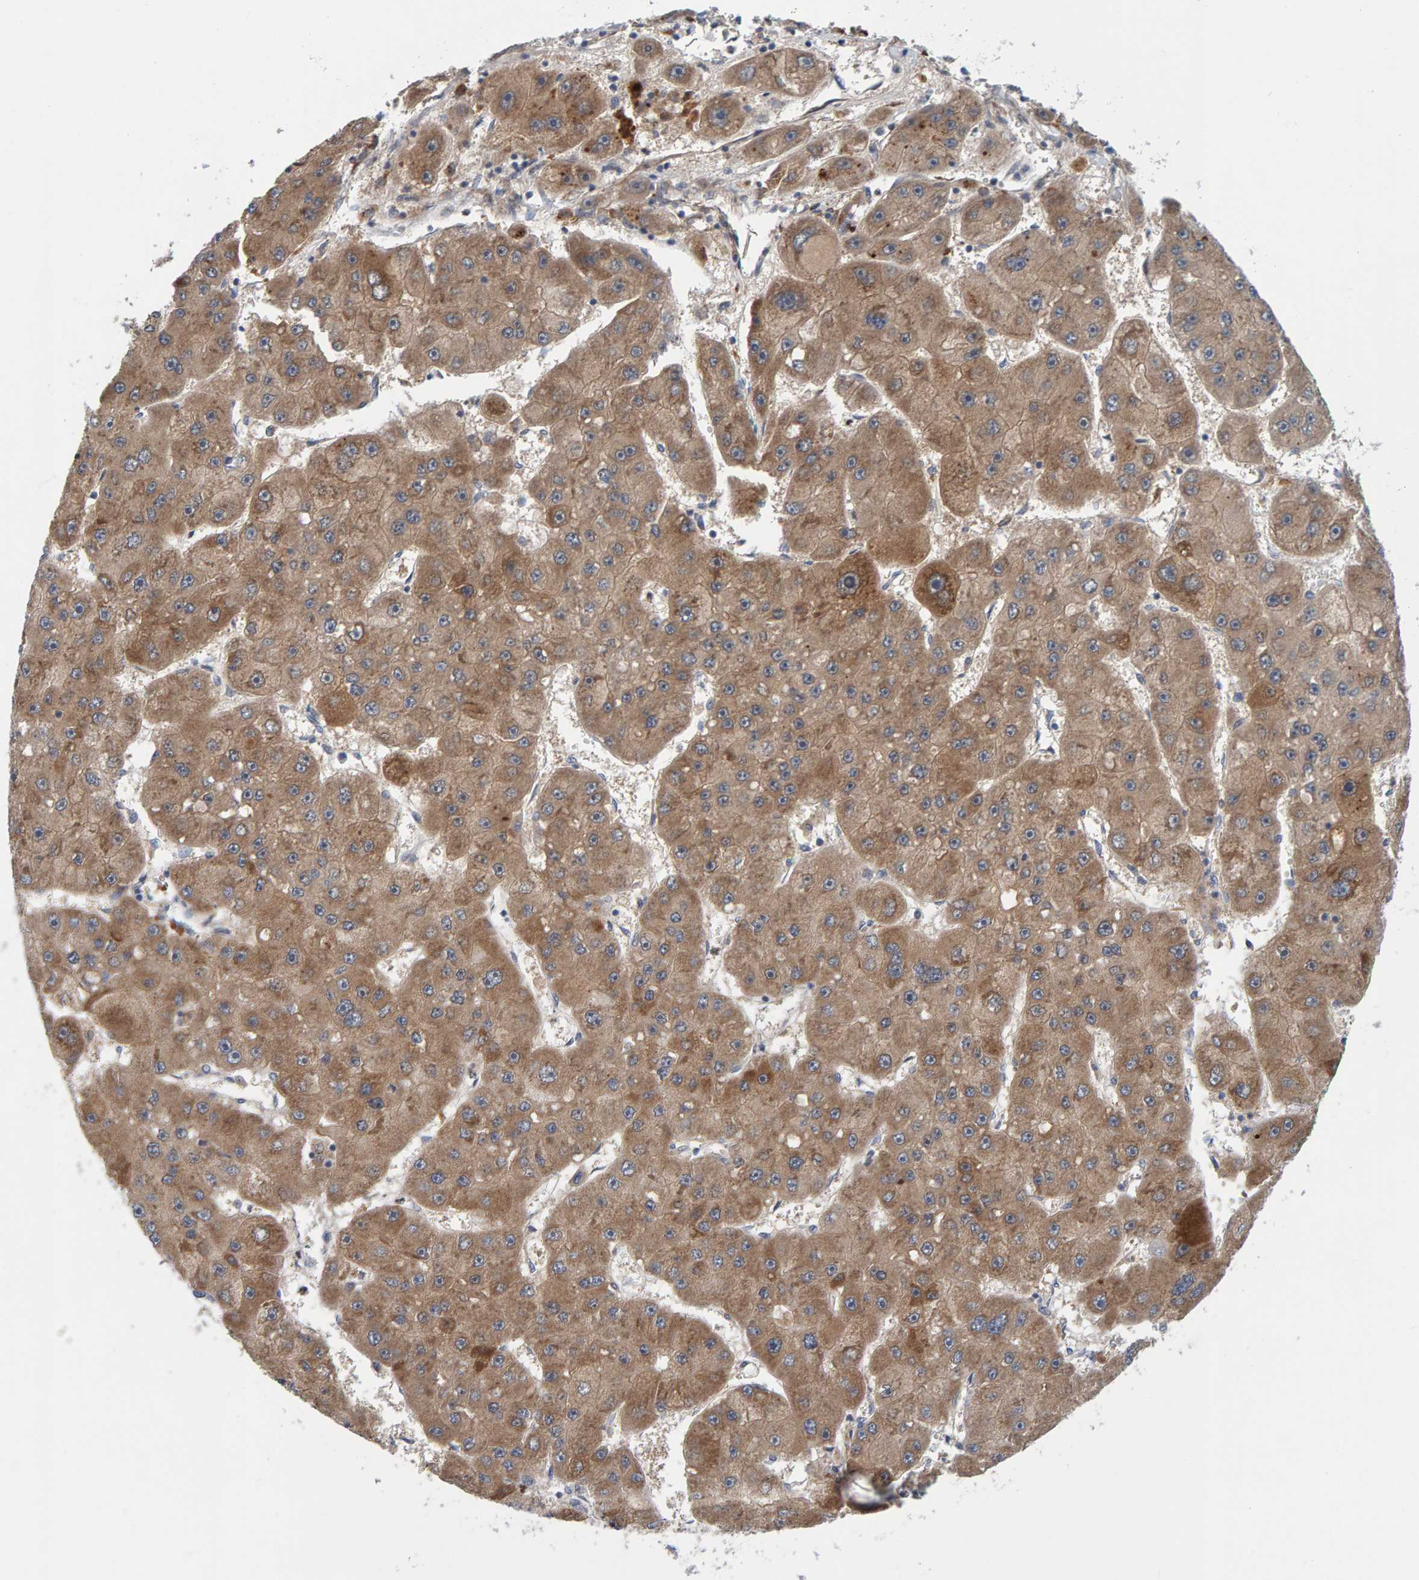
{"staining": {"intensity": "moderate", "quantity": ">75%", "location": "cytoplasmic/membranous"}, "tissue": "liver cancer", "cell_type": "Tumor cells", "image_type": "cancer", "snomed": [{"axis": "morphology", "description": "Carcinoma, Hepatocellular, NOS"}, {"axis": "topography", "description": "Liver"}], "caption": "This is an image of immunohistochemistry staining of liver hepatocellular carcinoma, which shows moderate positivity in the cytoplasmic/membranous of tumor cells.", "gene": "TATDN1", "patient": {"sex": "female", "age": 61}}